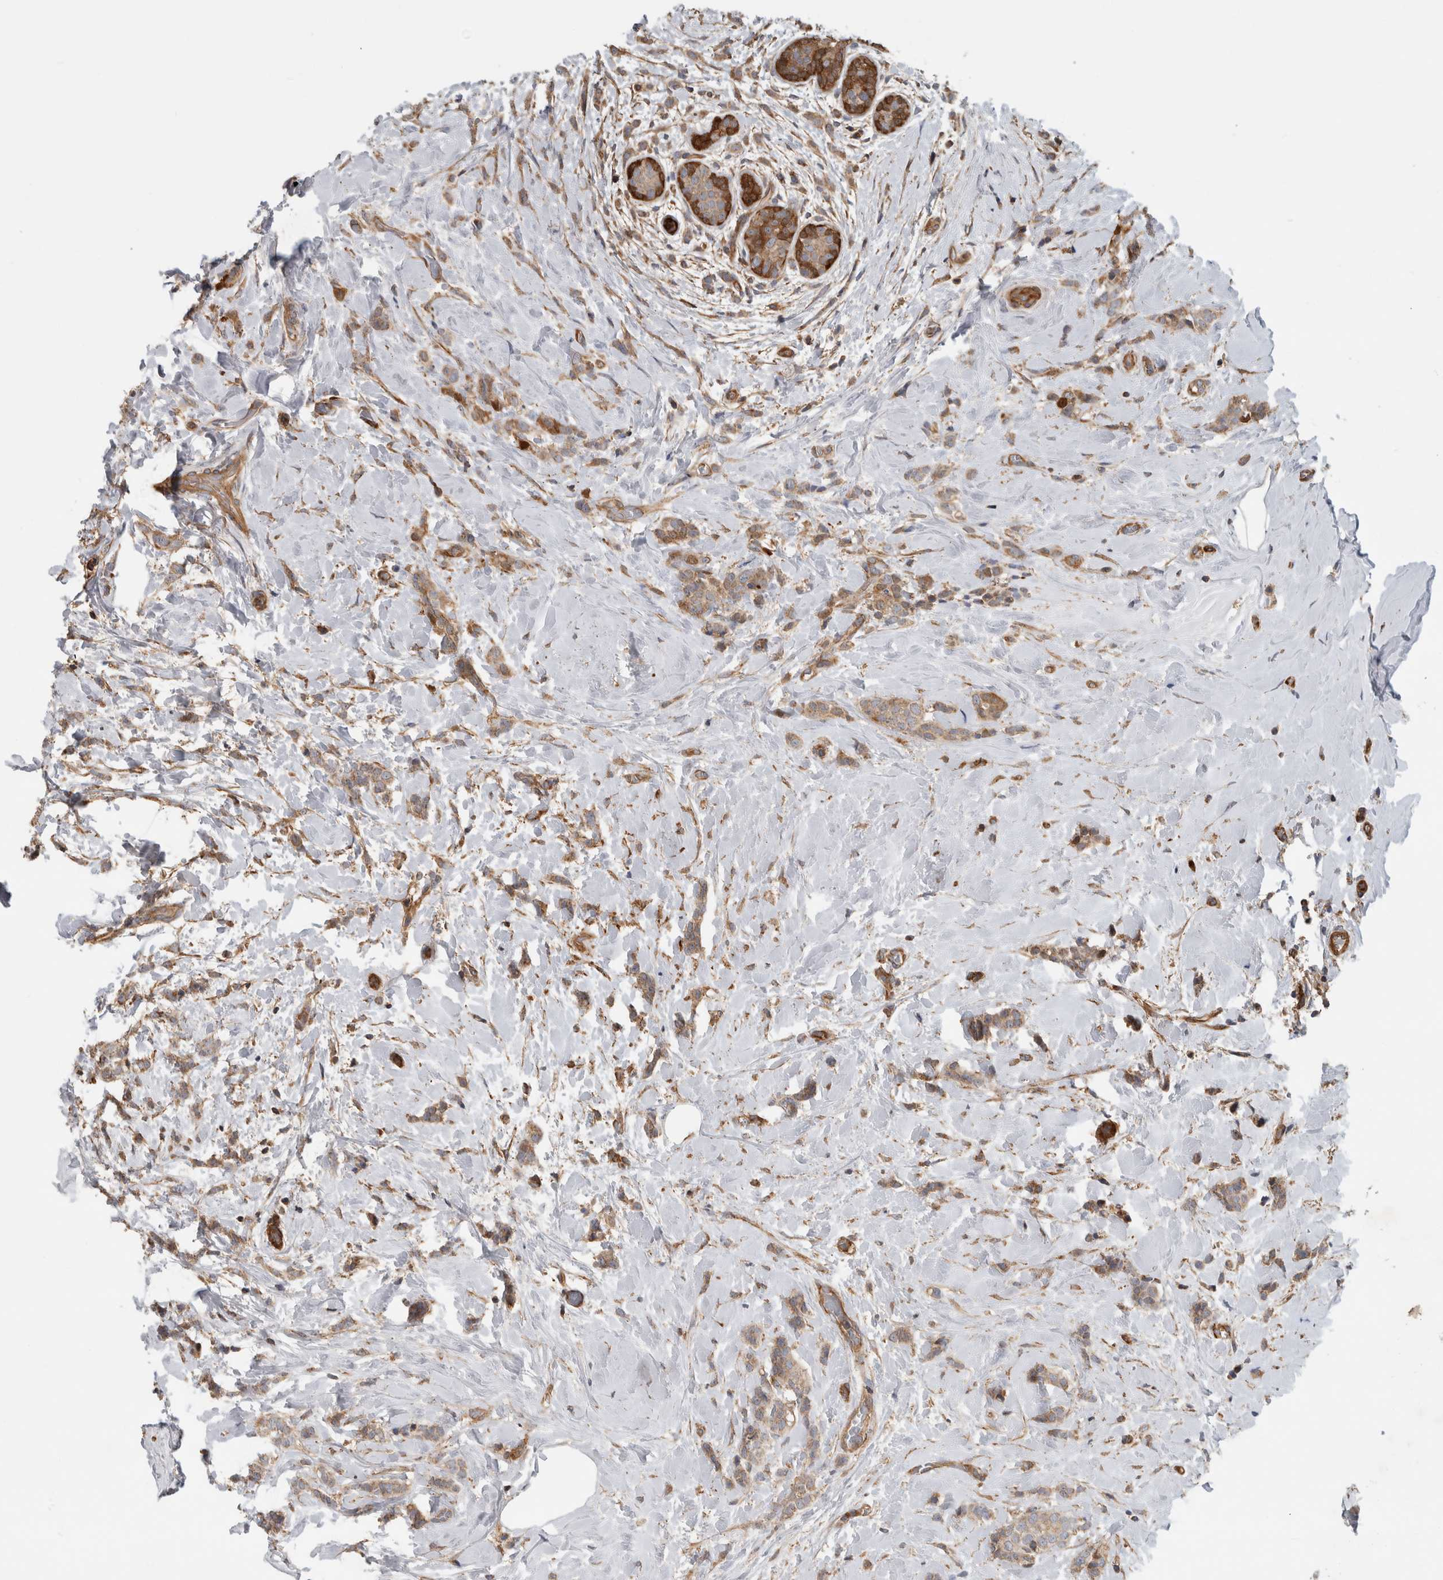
{"staining": {"intensity": "weak", "quantity": ">75%", "location": "cytoplasmic/membranous"}, "tissue": "breast cancer", "cell_type": "Tumor cells", "image_type": "cancer", "snomed": [{"axis": "morphology", "description": "Lobular carcinoma, in situ"}, {"axis": "morphology", "description": "Lobular carcinoma"}, {"axis": "topography", "description": "Breast"}], "caption": "Immunohistochemical staining of human breast cancer (lobular carcinoma) exhibits low levels of weak cytoplasmic/membranous protein staining in about >75% of tumor cells.", "gene": "SFXN2", "patient": {"sex": "female", "age": 41}}